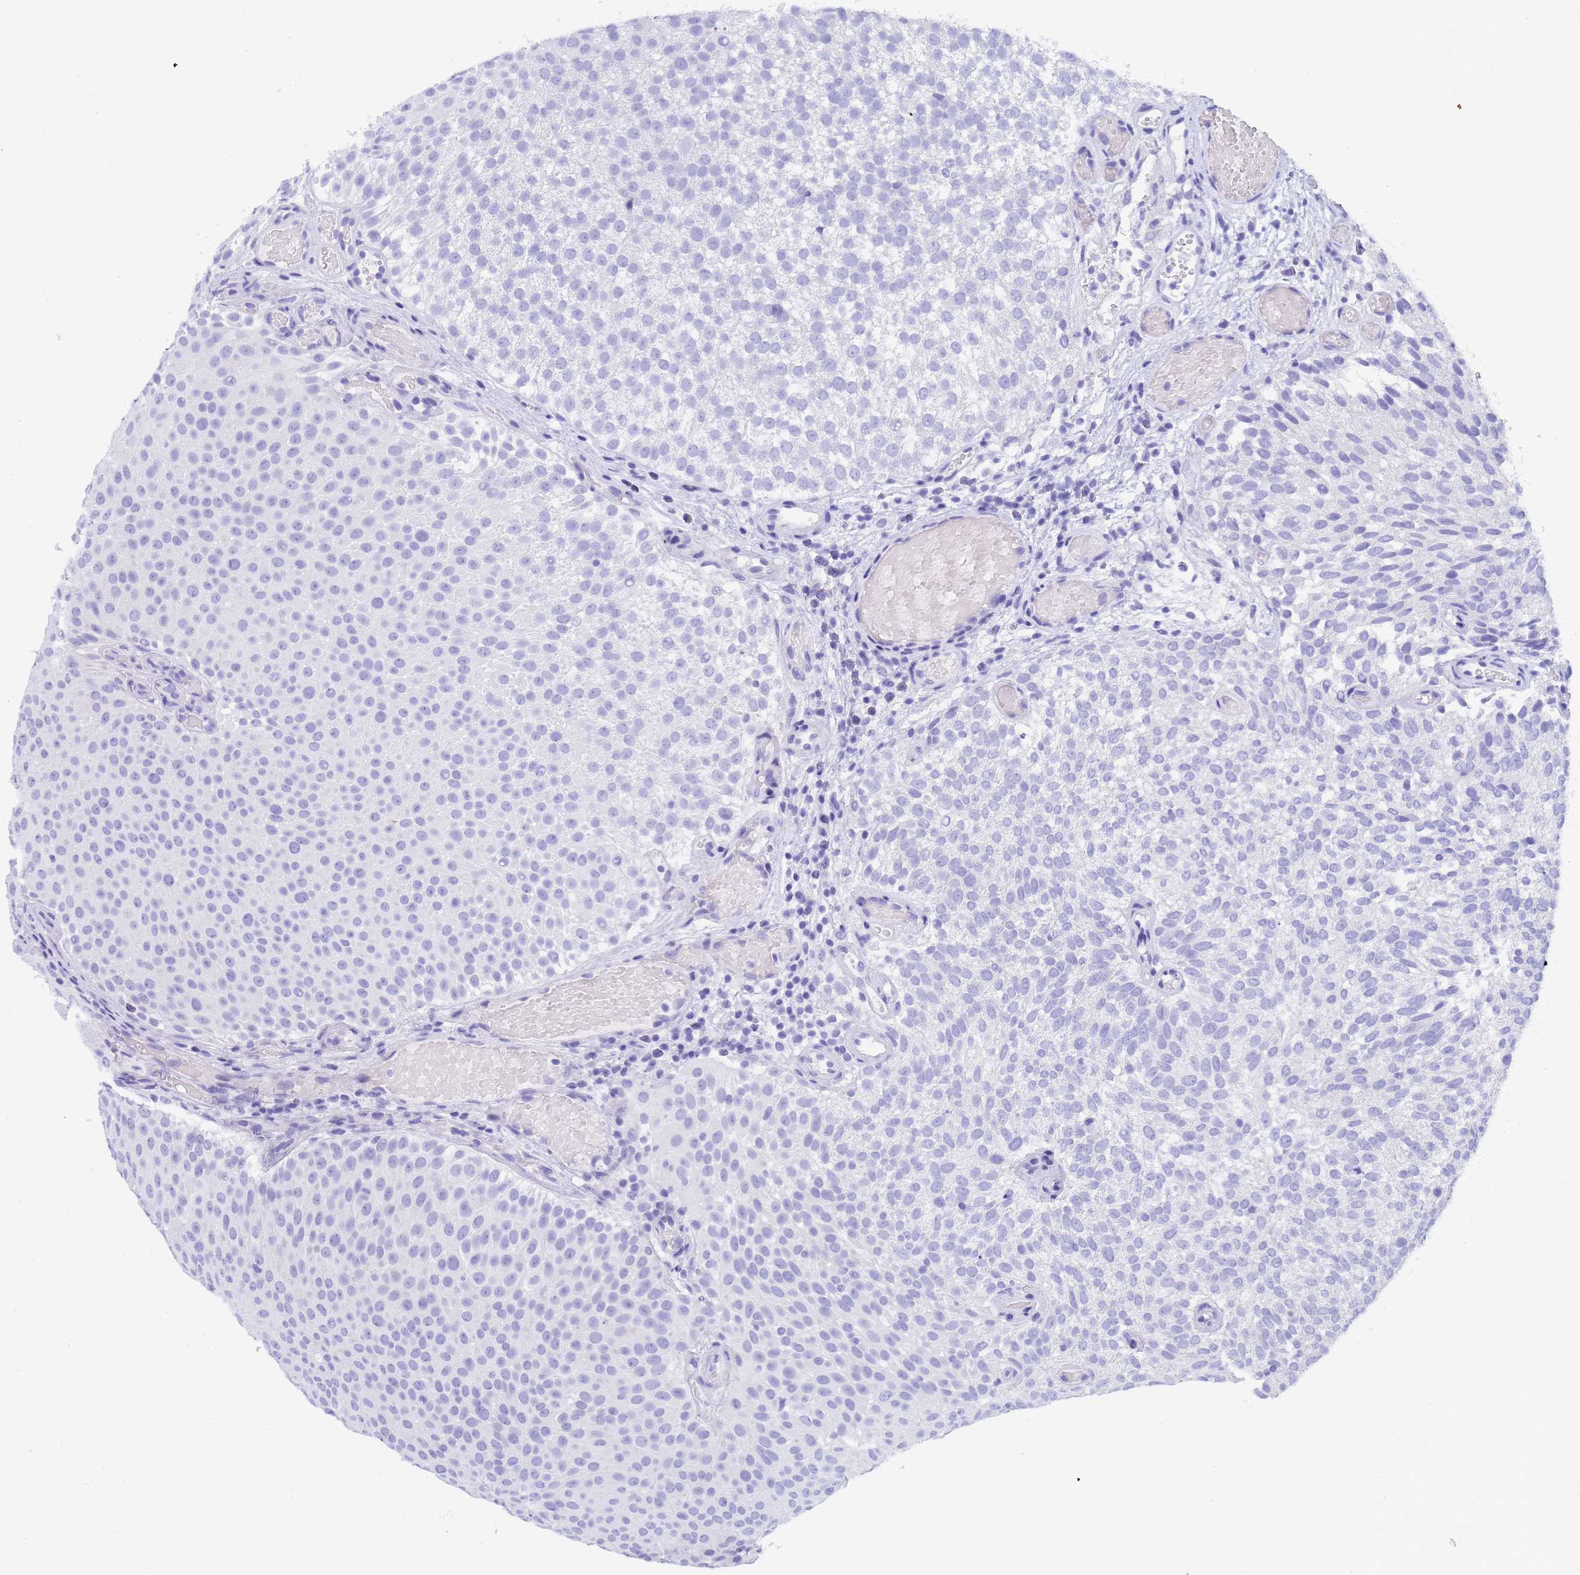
{"staining": {"intensity": "negative", "quantity": "none", "location": "none"}, "tissue": "urothelial cancer", "cell_type": "Tumor cells", "image_type": "cancer", "snomed": [{"axis": "morphology", "description": "Urothelial carcinoma, Low grade"}, {"axis": "topography", "description": "Urinary bladder"}], "caption": "Human urothelial cancer stained for a protein using immunohistochemistry (IHC) displays no staining in tumor cells.", "gene": "STATH", "patient": {"sex": "male", "age": 78}}